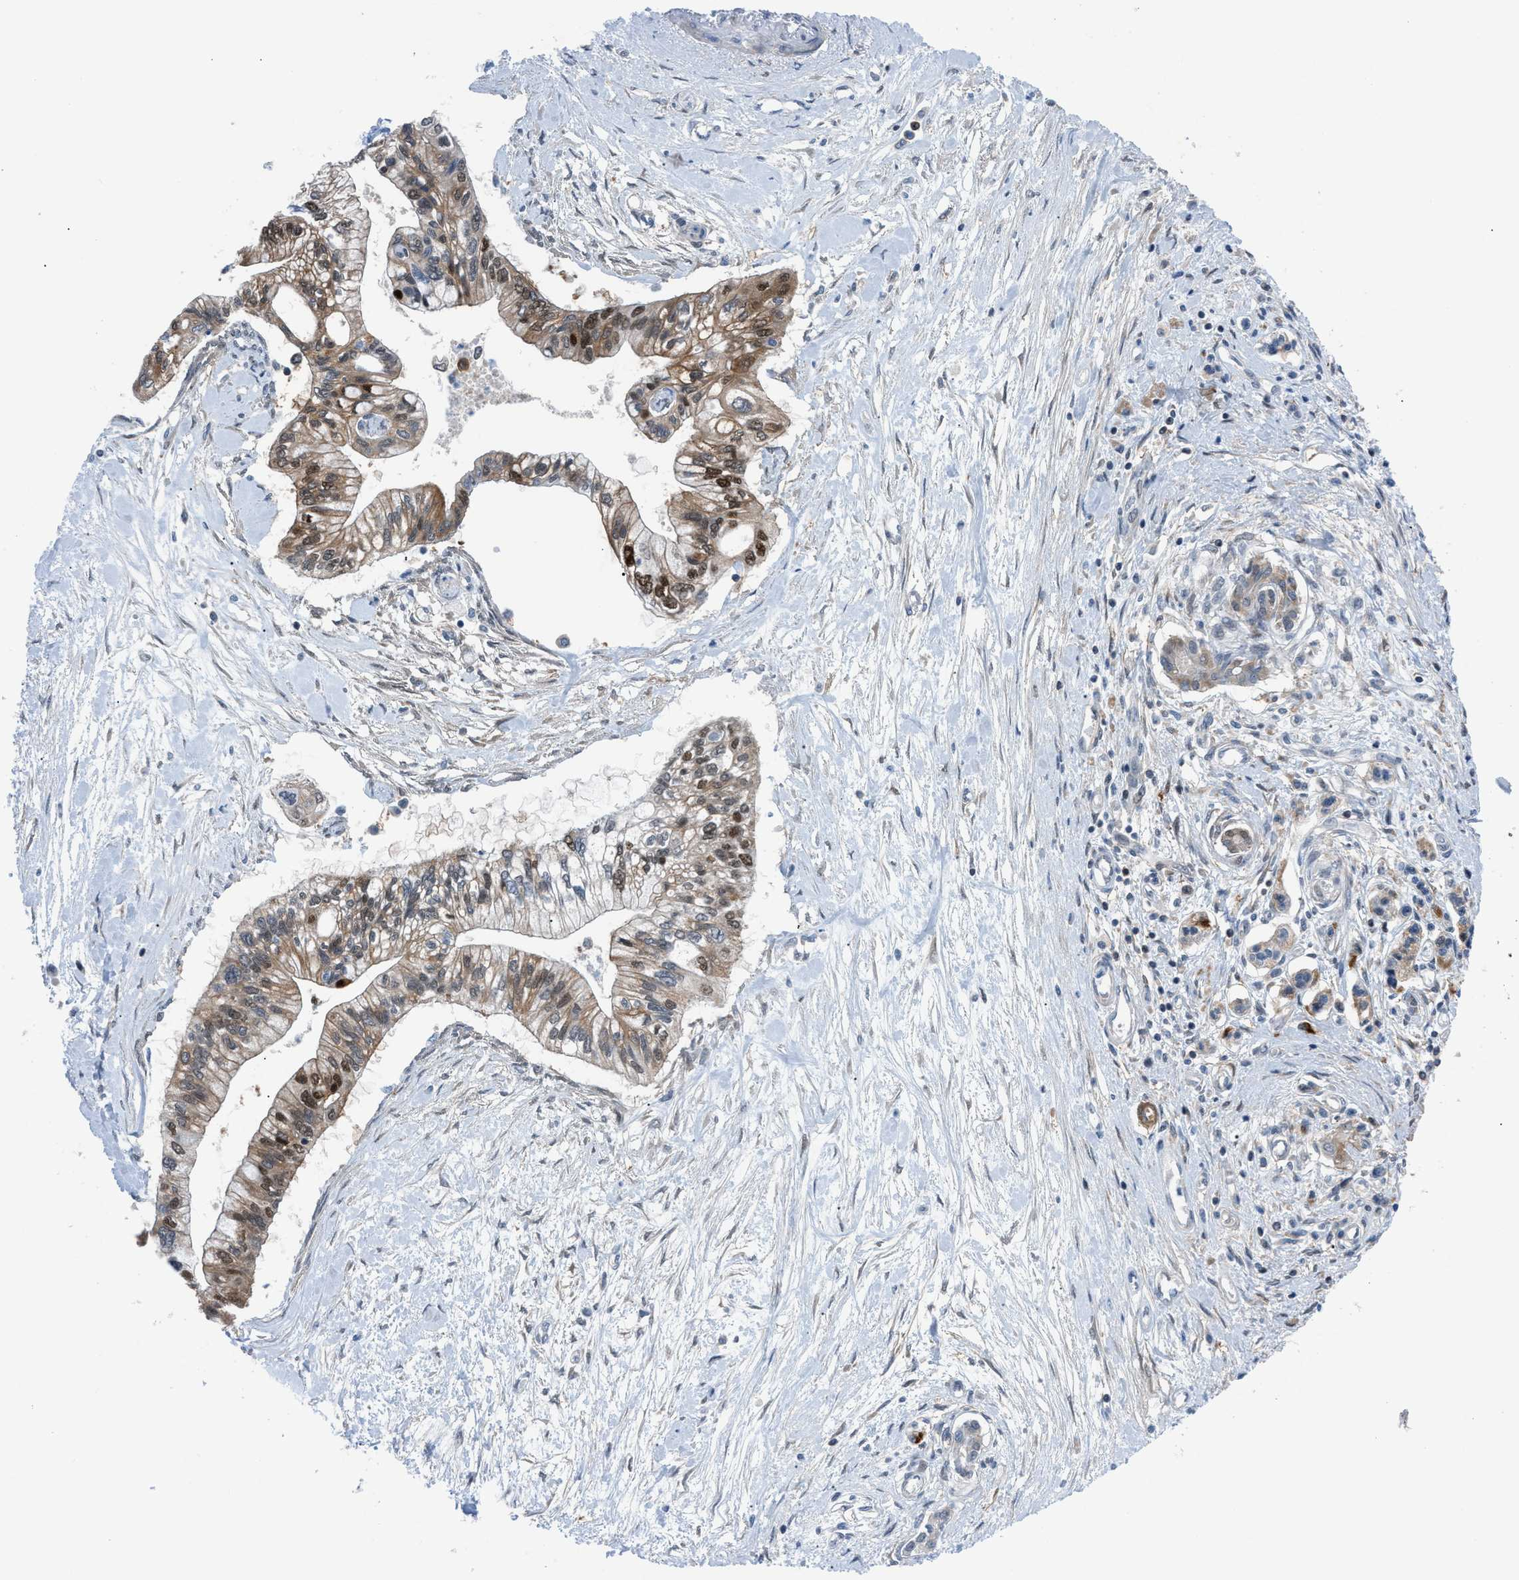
{"staining": {"intensity": "moderate", "quantity": ">75%", "location": "cytoplasmic/membranous,nuclear"}, "tissue": "pancreatic cancer", "cell_type": "Tumor cells", "image_type": "cancer", "snomed": [{"axis": "morphology", "description": "Adenocarcinoma, NOS"}, {"axis": "topography", "description": "Pancreas"}], "caption": "Moderate cytoplasmic/membranous and nuclear protein staining is present in approximately >75% of tumor cells in adenocarcinoma (pancreatic).", "gene": "TMEM45B", "patient": {"sex": "female", "age": 77}}